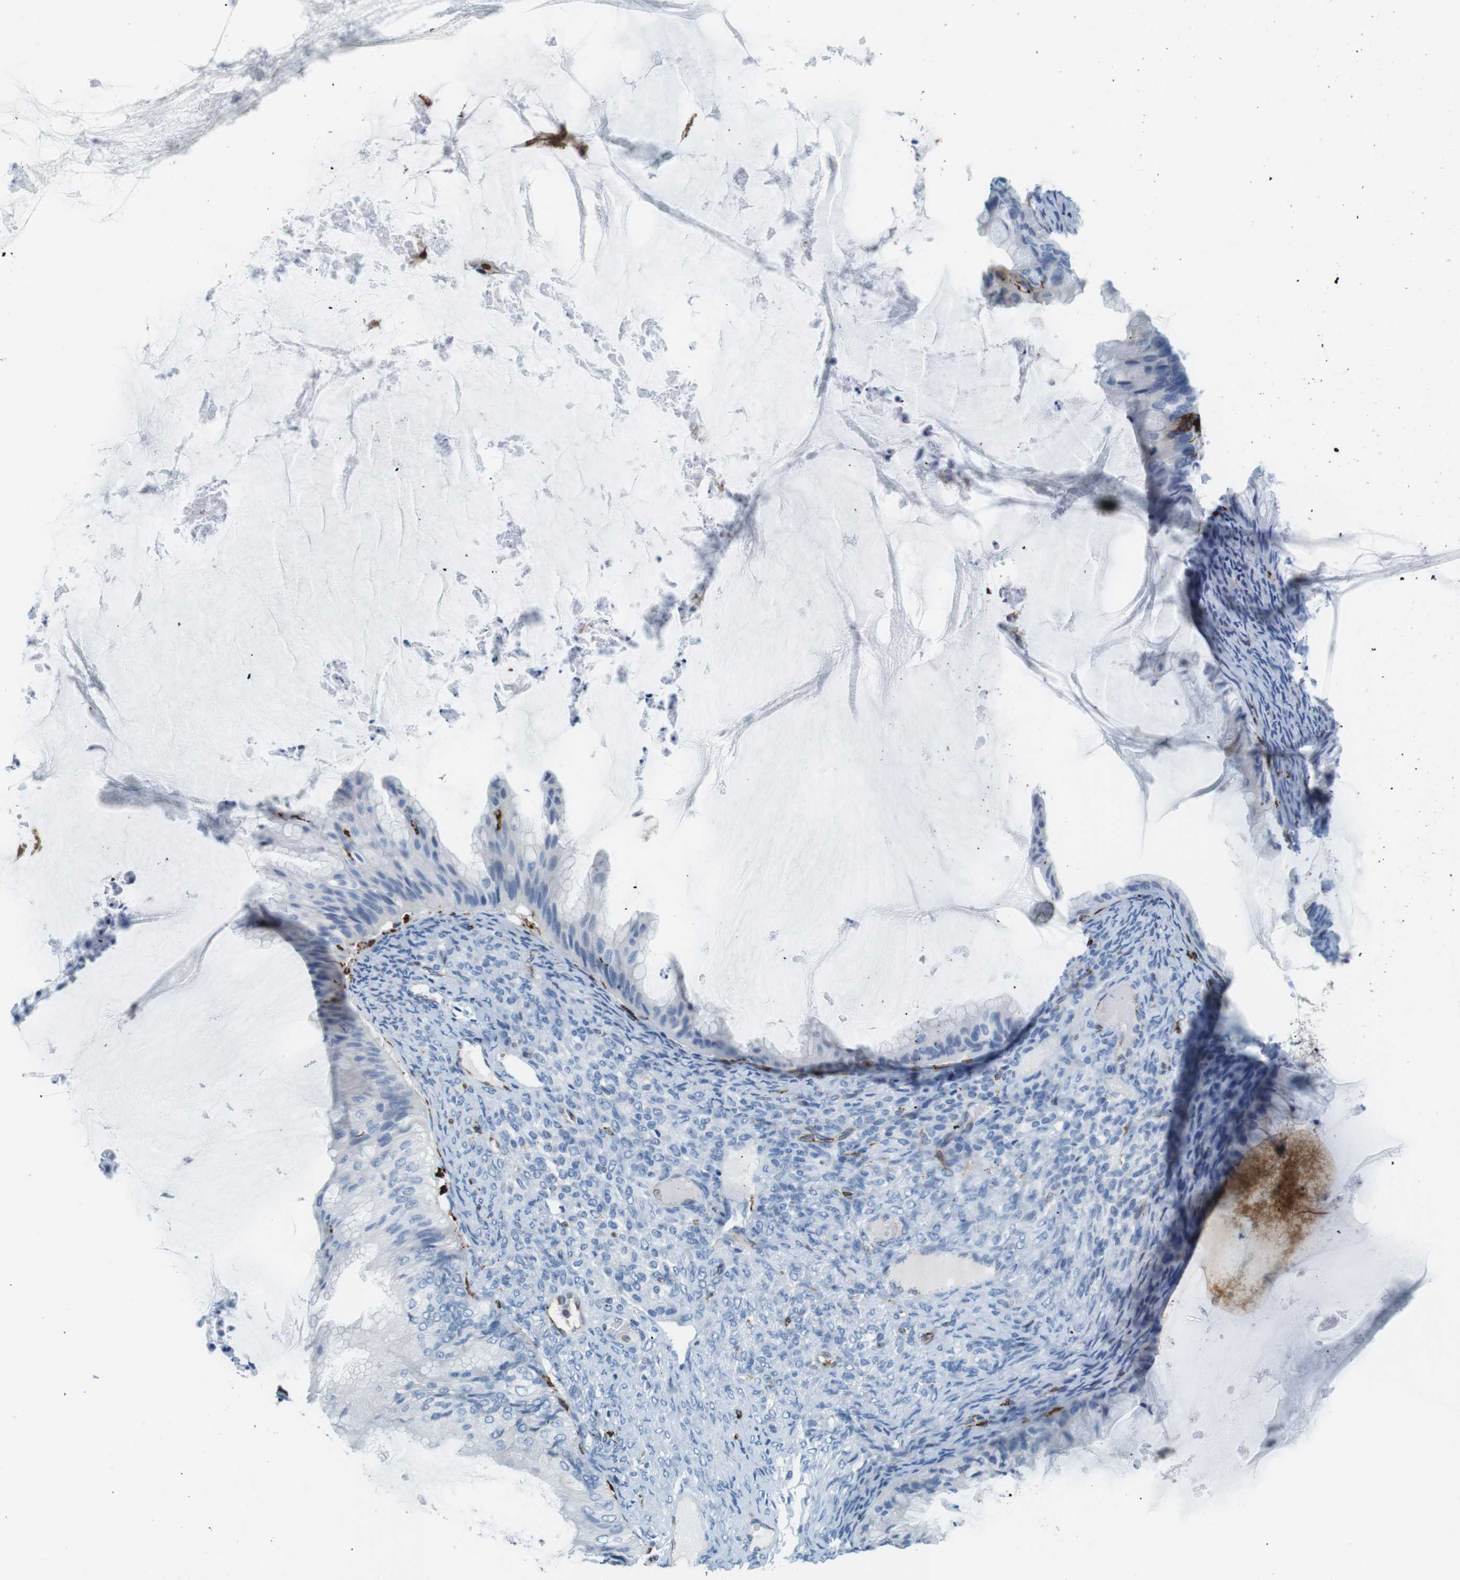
{"staining": {"intensity": "weak", "quantity": "<25%", "location": "cytoplasmic/membranous"}, "tissue": "ovarian cancer", "cell_type": "Tumor cells", "image_type": "cancer", "snomed": [{"axis": "morphology", "description": "Cystadenocarcinoma, mucinous, NOS"}, {"axis": "topography", "description": "Ovary"}], "caption": "Protein analysis of ovarian mucinous cystadenocarcinoma exhibits no significant positivity in tumor cells.", "gene": "CIITA", "patient": {"sex": "female", "age": 61}}